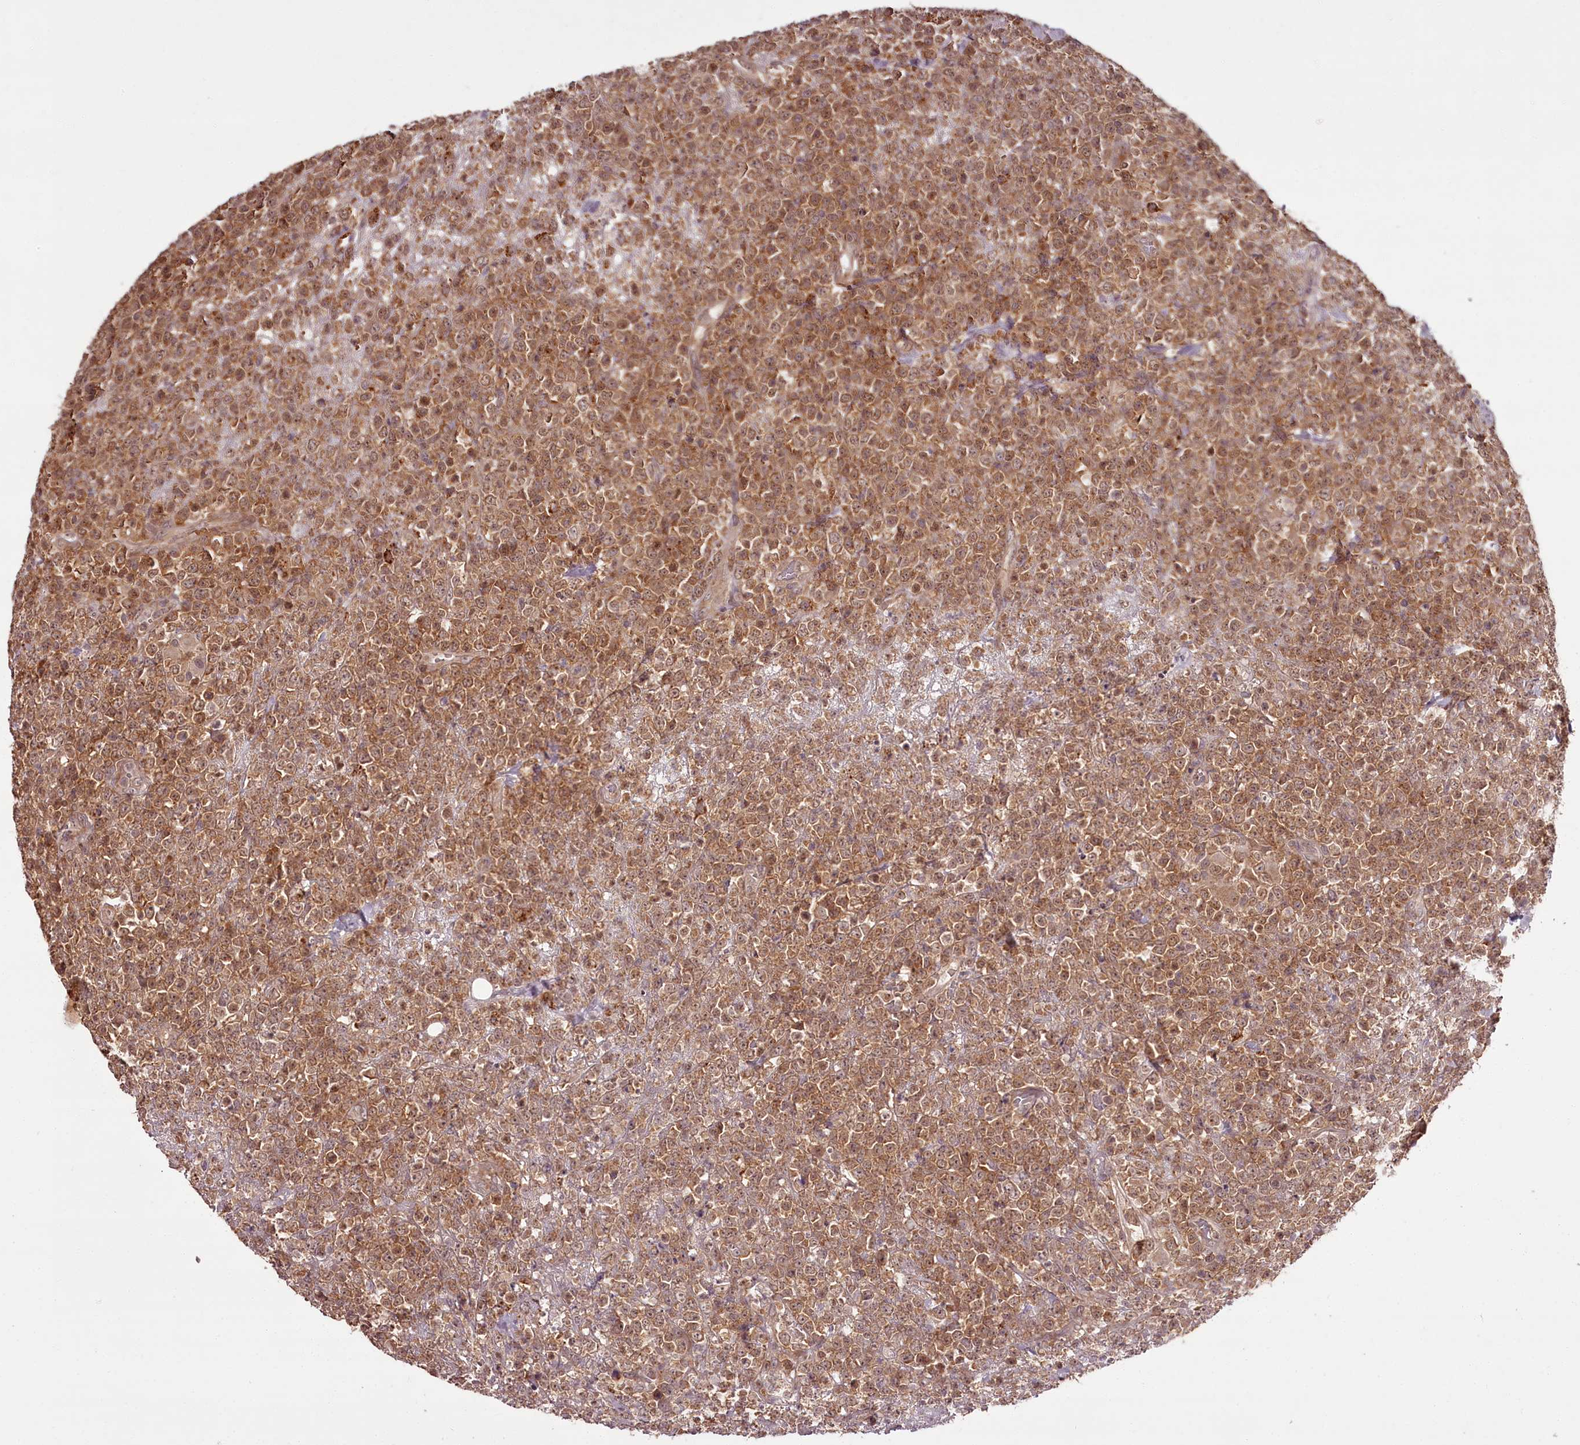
{"staining": {"intensity": "moderate", "quantity": ">75%", "location": "cytoplasmic/membranous,nuclear"}, "tissue": "lymphoma", "cell_type": "Tumor cells", "image_type": "cancer", "snomed": [{"axis": "morphology", "description": "Malignant lymphoma, non-Hodgkin's type, High grade"}, {"axis": "topography", "description": "Colon"}], "caption": "Moderate cytoplasmic/membranous and nuclear protein positivity is appreciated in about >75% of tumor cells in high-grade malignant lymphoma, non-Hodgkin's type.", "gene": "PCBP2", "patient": {"sex": "female", "age": 53}}